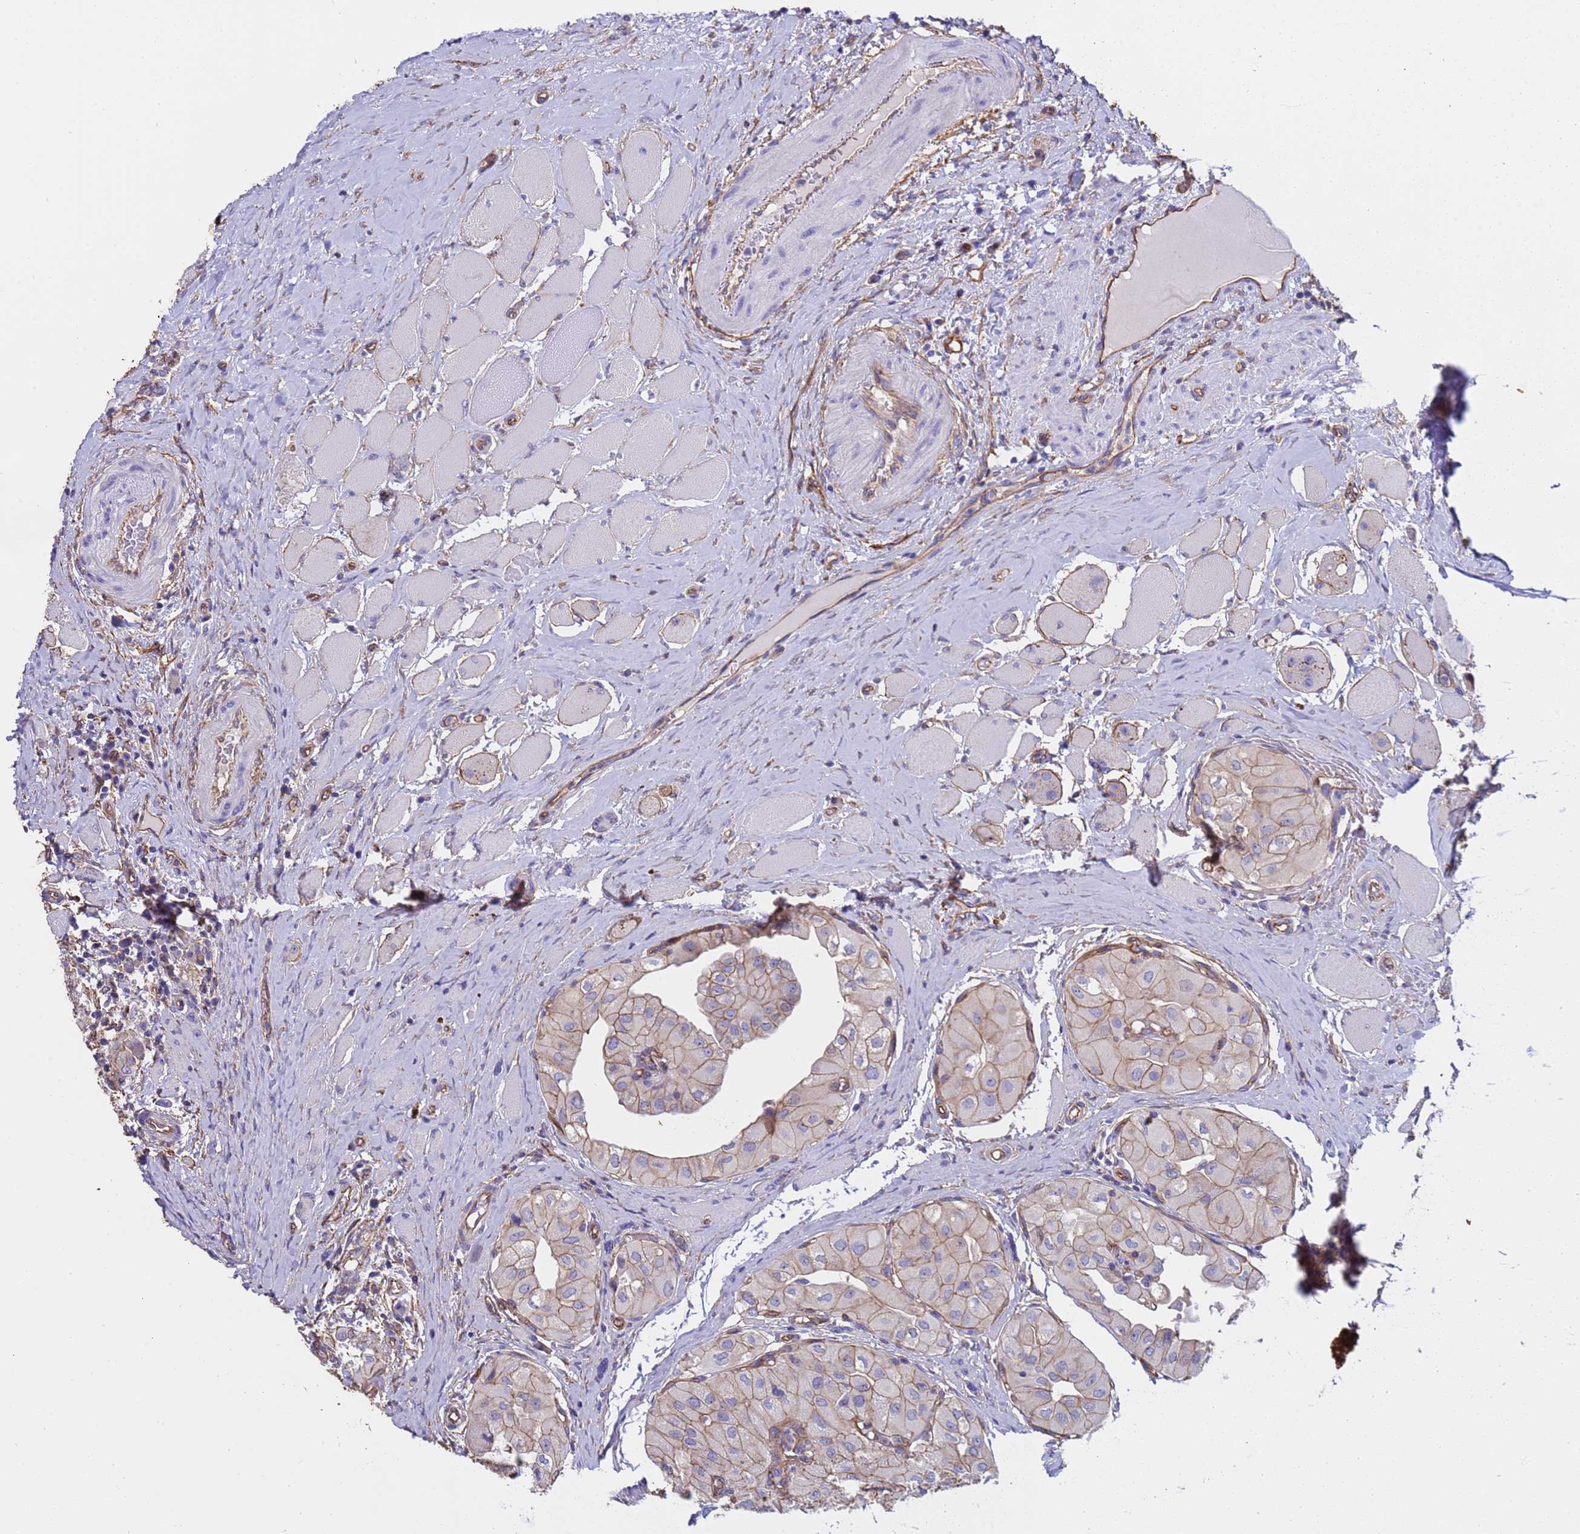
{"staining": {"intensity": "weak", "quantity": ">75%", "location": "cytoplasmic/membranous"}, "tissue": "thyroid cancer", "cell_type": "Tumor cells", "image_type": "cancer", "snomed": [{"axis": "morphology", "description": "Papillary adenocarcinoma, NOS"}, {"axis": "topography", "description": "Thyroid gland"}], "caption": "Thyroid cancer (papillary adenocarcinoma) was stained to show a protein in brown. There is low levels of weak cytoplasmic/membranous expression in about >75% of tumor cells.", "gene": "ZNF248", "patient": {"sex": "female", "age": 59}}